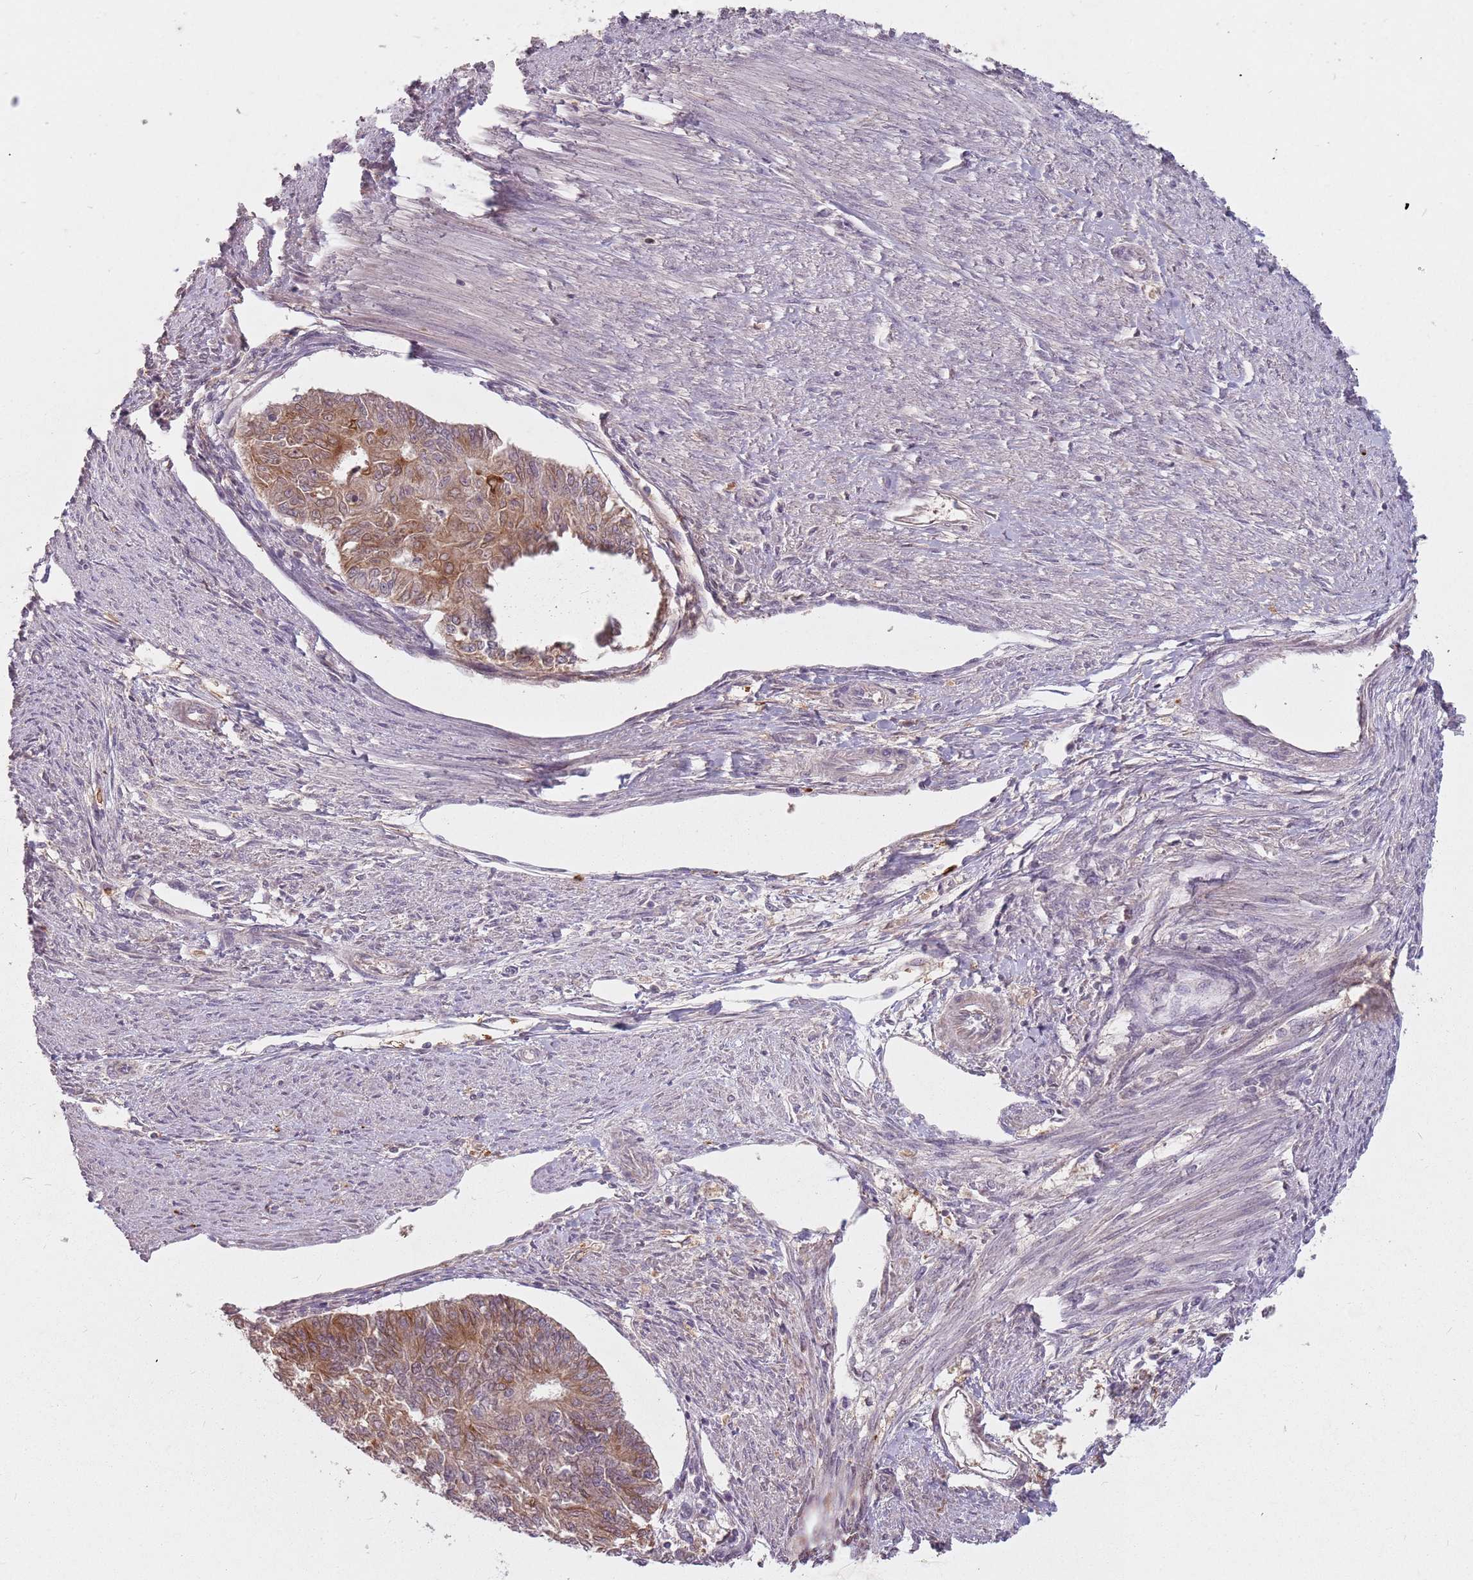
{"staining": {"intensity": "moderate", "quantity": "25%-75%", "location": "cytoplasmic/membranous"}, "tissue": "endometrial cancer", "cell_type": "Tumor cells", "image_type": "cancer", "snomed": [{"axis": "morphology", "description": "Adenocarcinoma, NOS"}, {"axis": "topography", "description": "Endometrium"}], "caption": "Immunohistochemistry (IHC) of human endometrial cancer displays medium levels of moderate cytoplasmic/membranous staining in approximately 25%-75% of tumor cells.", "gene": "GPR180", "patient": {"sex": "female", "age": 32}}